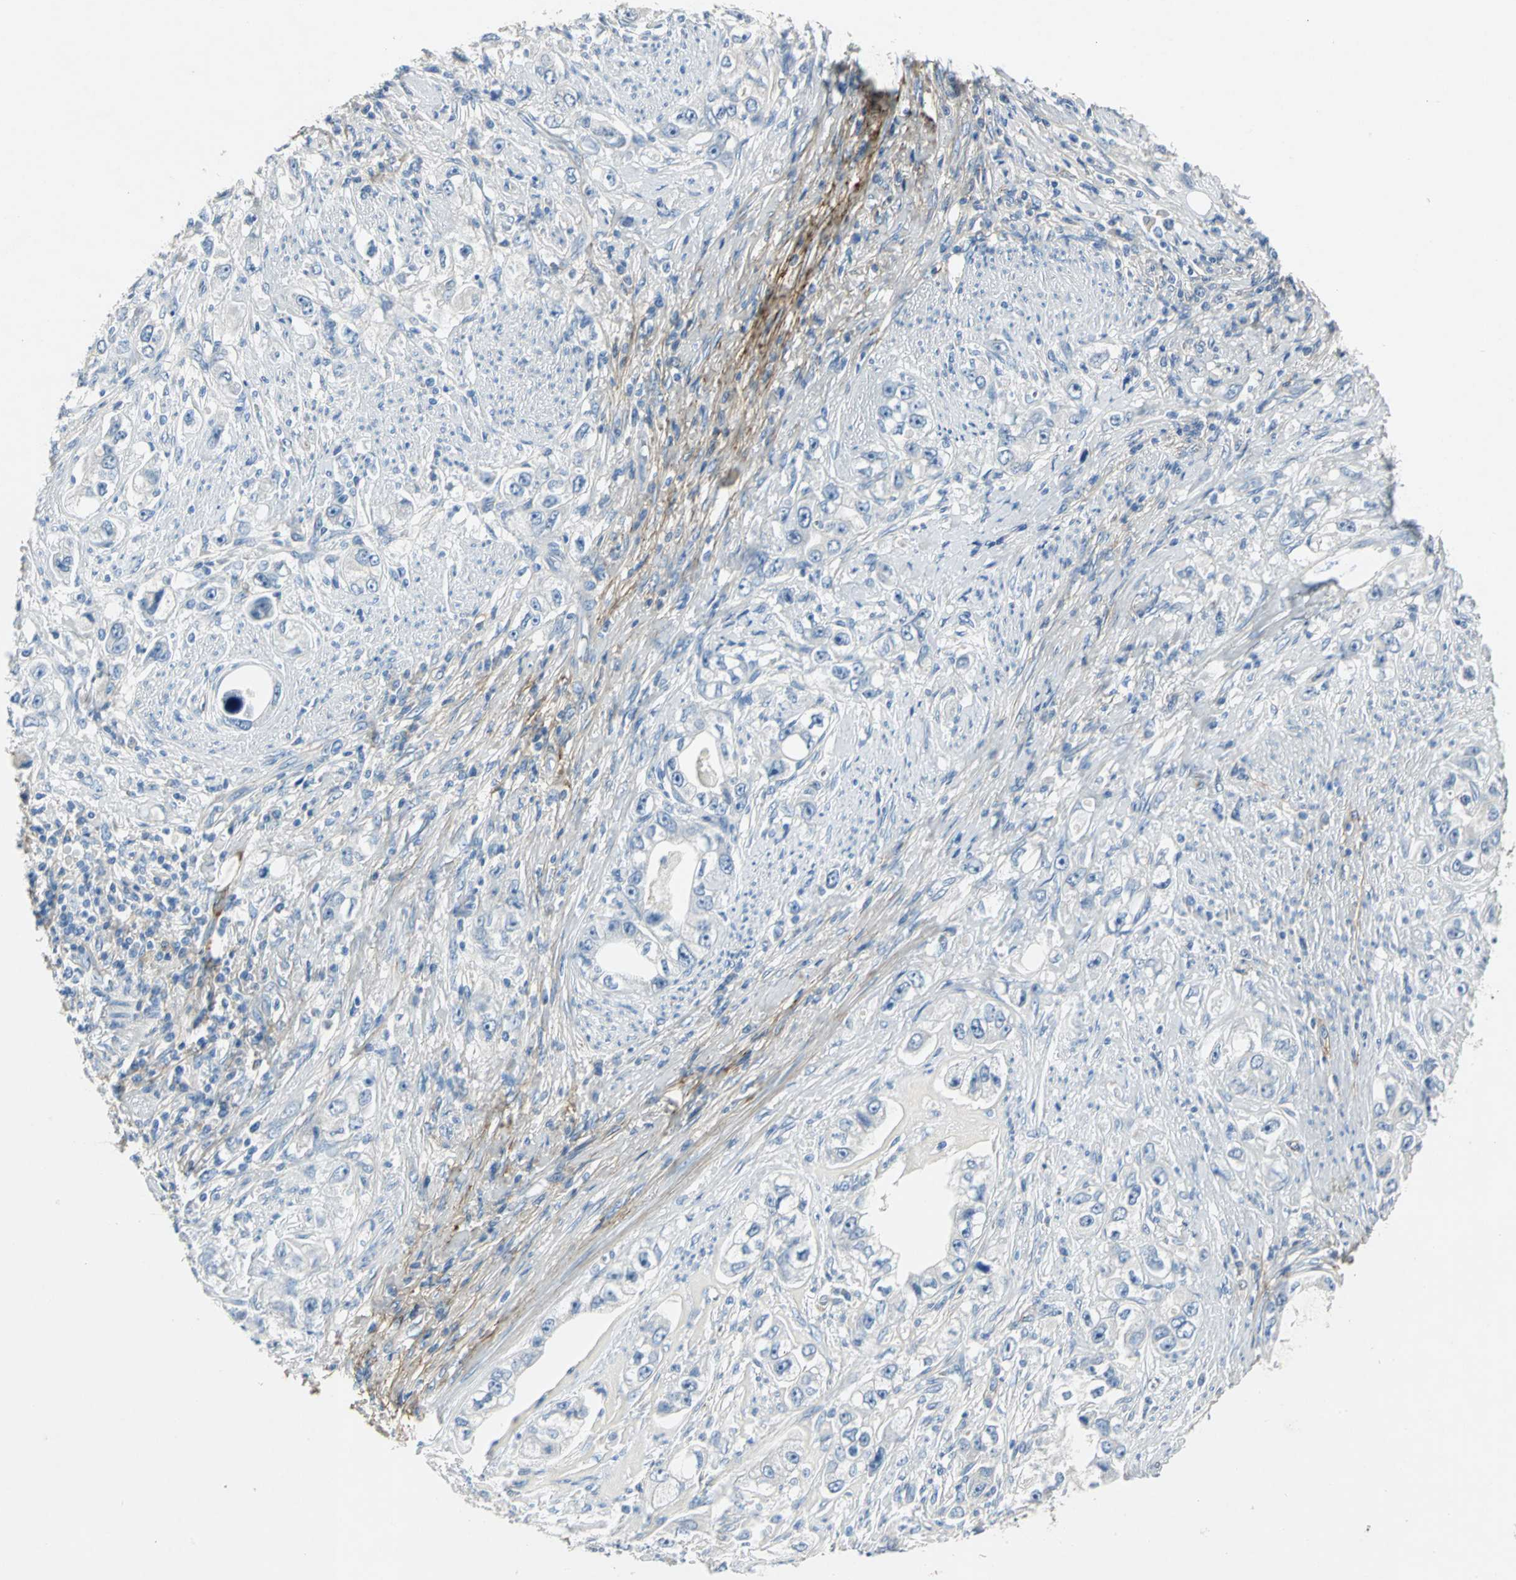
{"staining": {"intensity": "negative", "quantity": "none", "location": "none"}, "tissue": "stomach cancer", "cell_type": "Tumor cells", "image_type": "cancer", "snomed": [{"axis": "morphology", "description": "Adenocarcinoma, NOS"}, {"axis": "topography", "description": "Stomach, lower"}], "caption": "Immunohistochemical staining of stomach adenocarcinoma displays no significant positivity in tumor cells.", "gene": "EFNB3", "patient": {"sex": "female", "age": 93}}